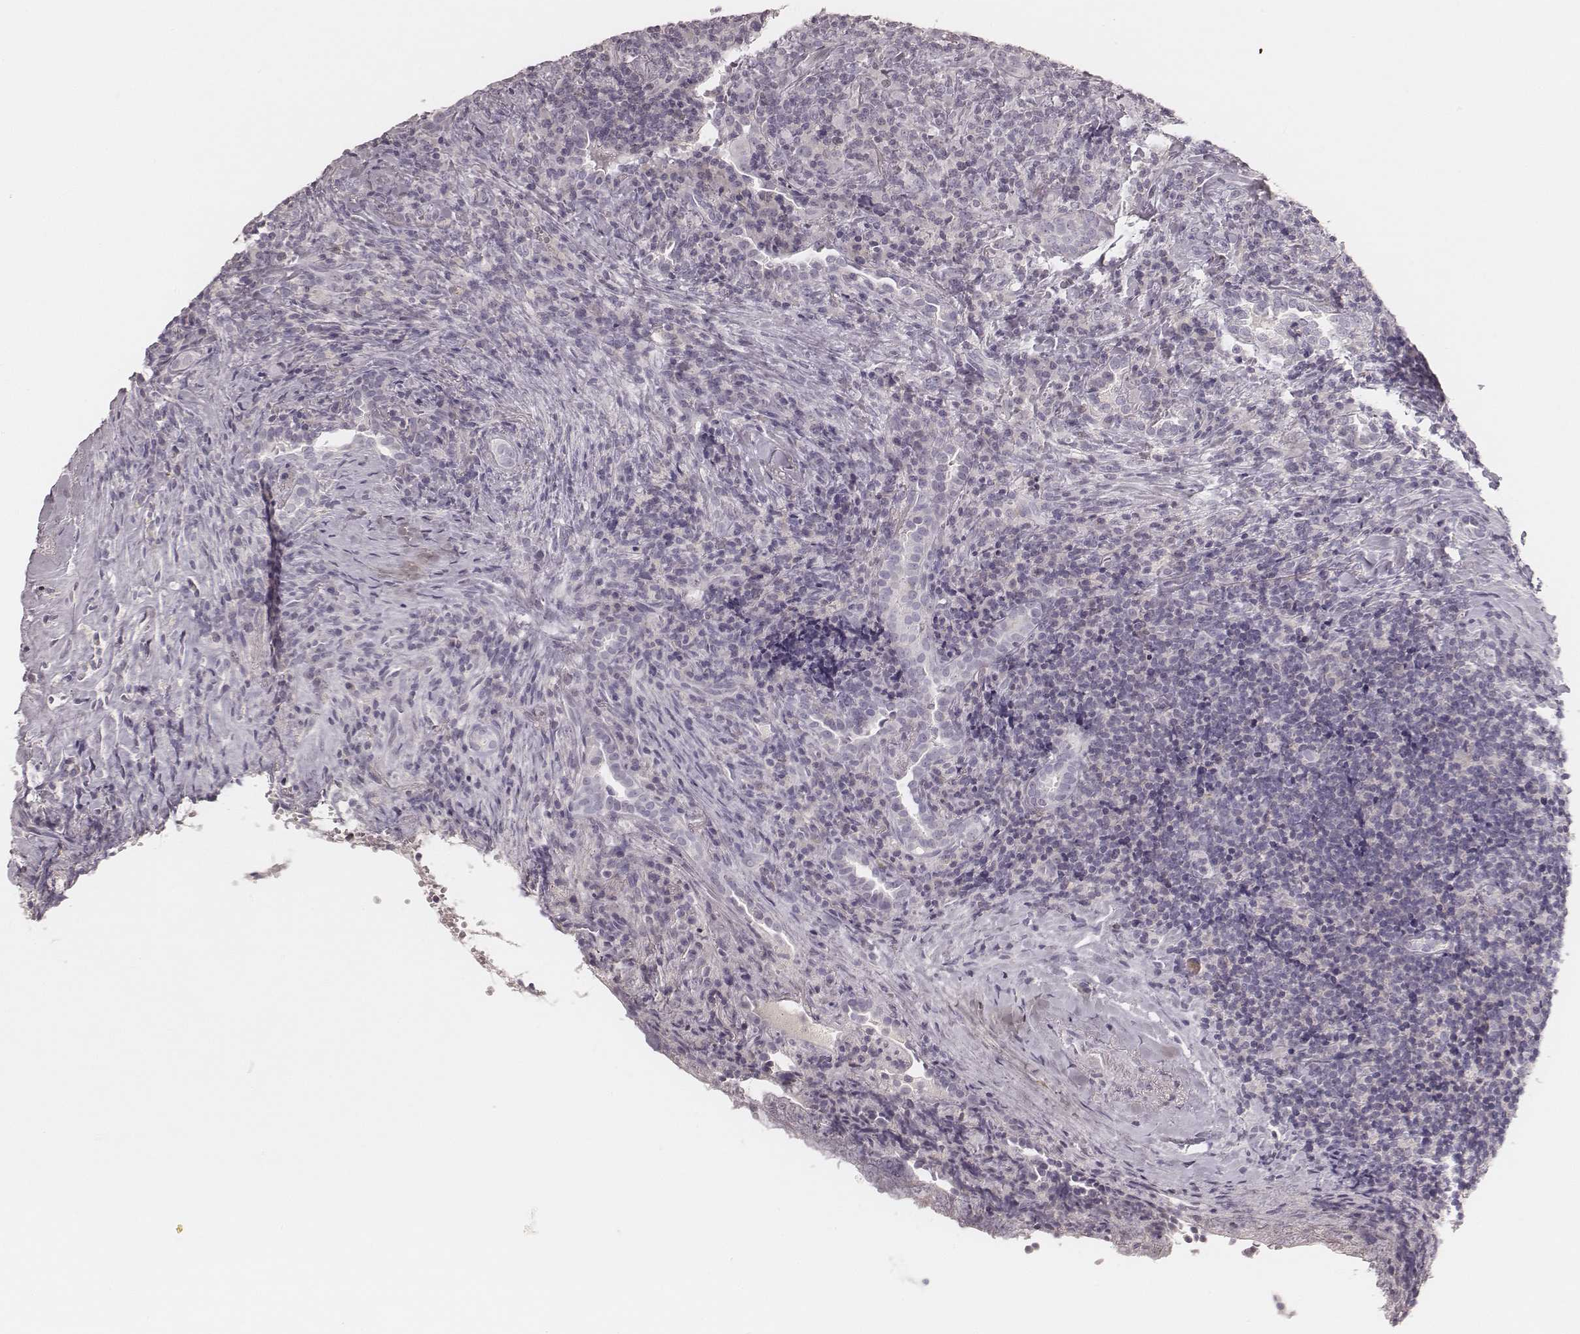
{"staining": {"intensity": "negative", "quantity": "none", "location": "none"}, "tissue": "lymphoma", "cell_type": "Tumor cells", "image_type": "cancer", "snomed": [{"axis": "morphology", "description": "Hodgkin's disease, NOS"}, {"axis": "topography", "description": "Lung"}], "caption": "DAB immunohistochemical staining of Hodgkin's disease exhibits no significant positivity in tumor cells. (DAB immunohistochemistry visualized using brightfield microscopy, high magnification).", "gene": "MSX1", "patient": {"sex": "male", "age": 17}}